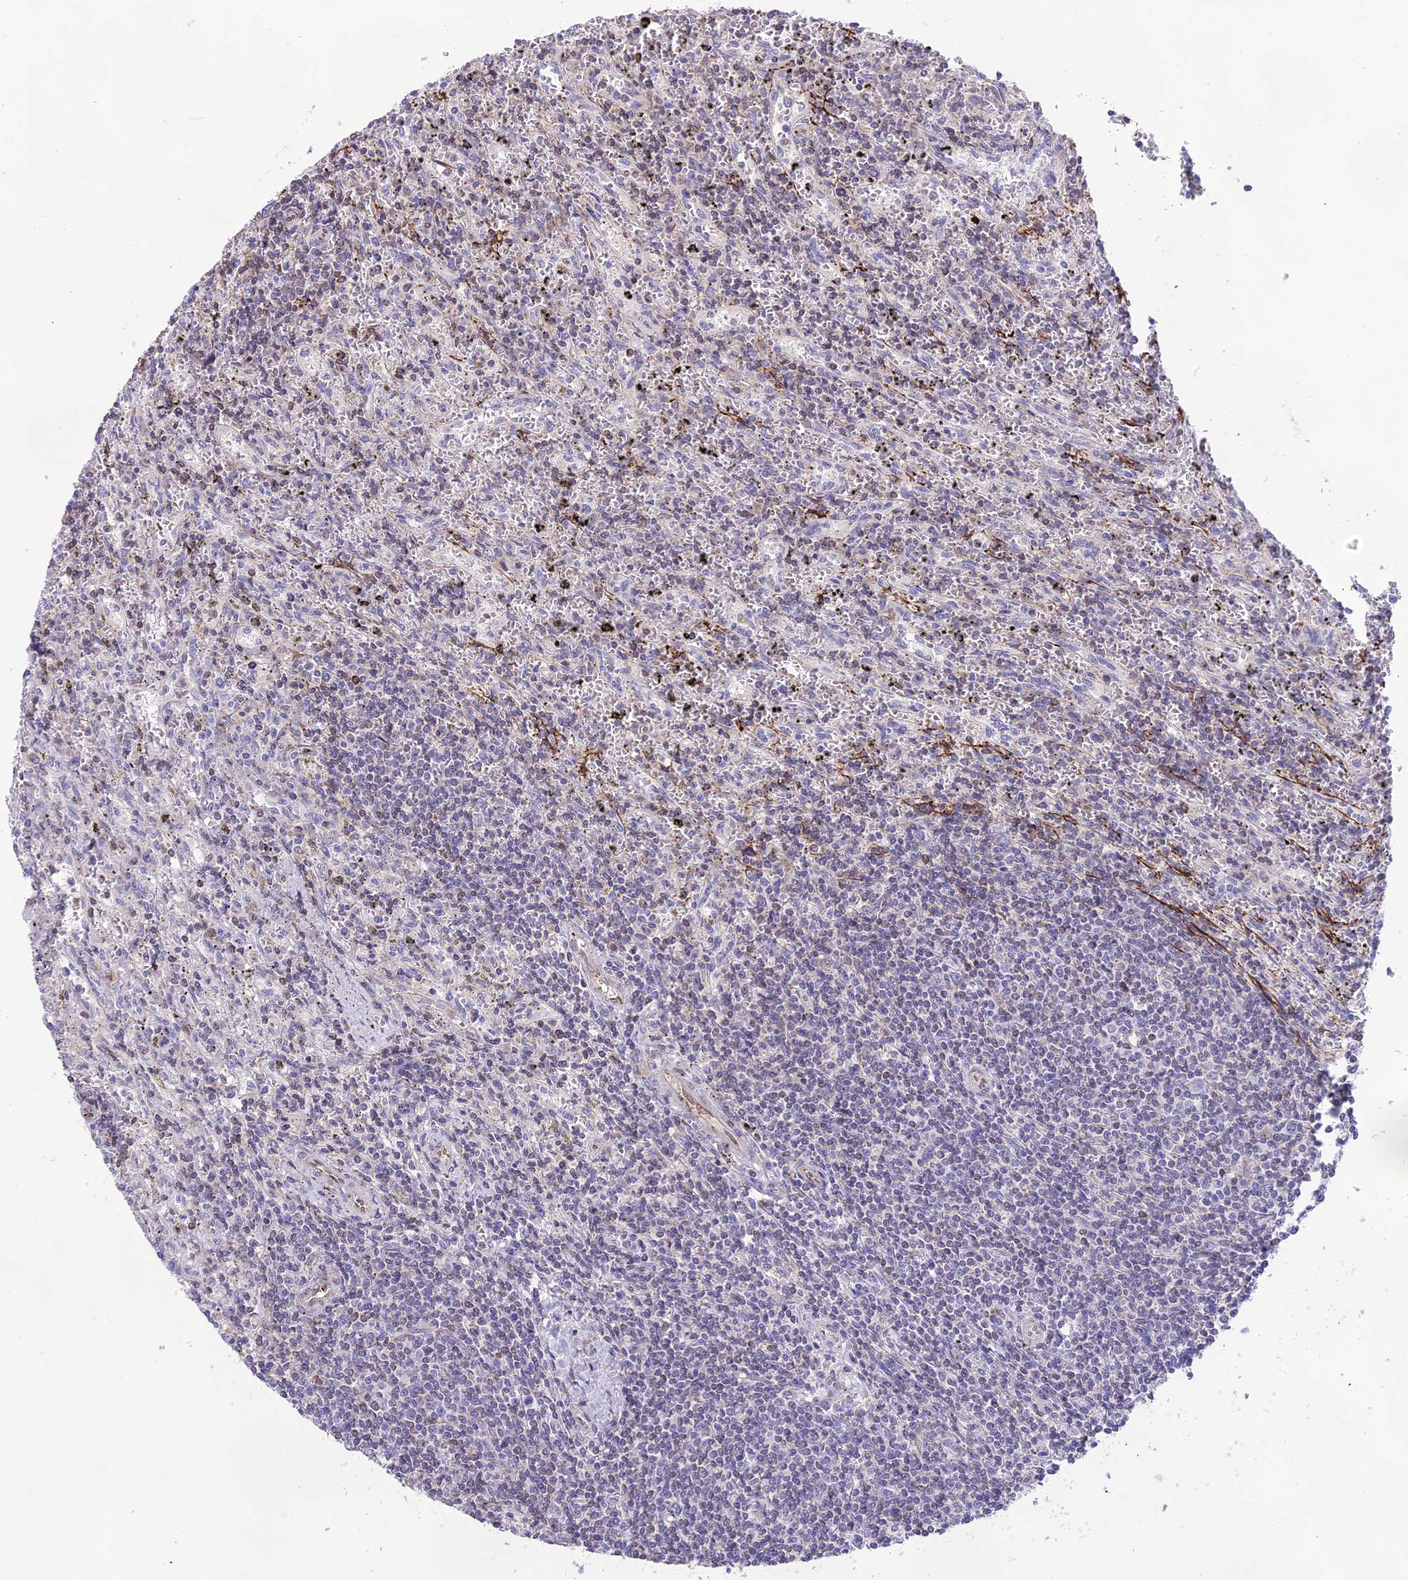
{"staining": {"intensity": "negative", "quantity": "none", "location": "none"}, "tissue": "lymphoma", "cell_type": "Tumor cells", "image_type": "cancer", "snomed": [{"axis": "morphology", "description": "Malignant lymphoma, non-Hodgkin's type, Low grade"}, {"axis": "topography", "description": "Spleen"}], "caption": "Lymphoma stained for a protein using IHC shows no positivity tumor cells.", "gene": "DOC2B", "patient": {"sex": "male", "age": 76}}